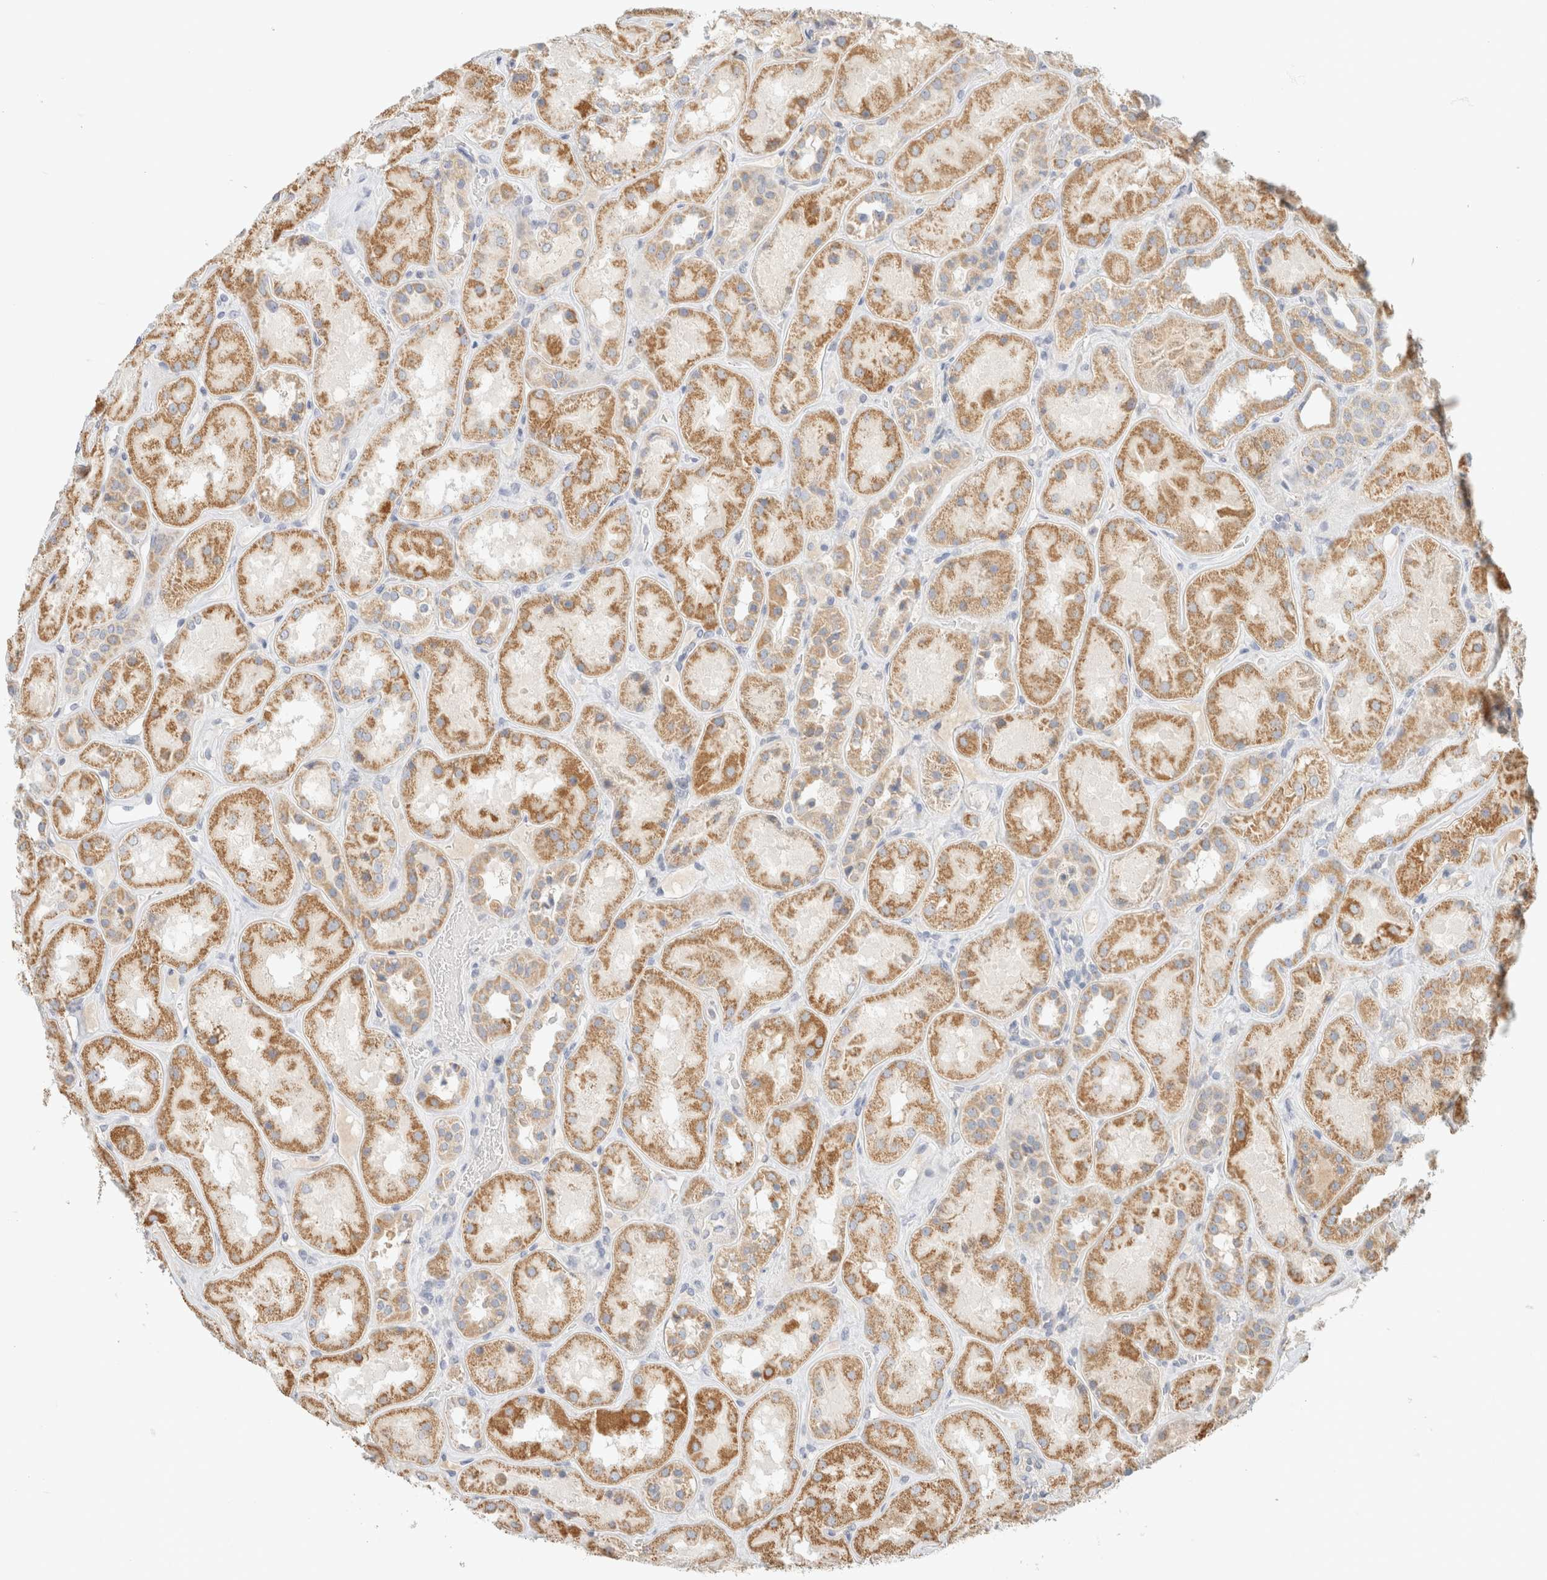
{"staining": {"intensity": "negative", "quantity": "none", "location": "none"}, "tissue": "kidney", "cell_type": "Cells in glomeruli", "image_type": "normal", "snomed": [{"axis": "morphology", "description": "Normal tissue, NOS"}, {"axis": "topography", "description": "Kidney"}], "caption": "IHC photomicrograph of unremarkable kidney stained for a protein (brown), which reveals no positivity in cells in glomeruli.", "gene": "HDHD3", "patient": {"sex": "male", "age": 70}}